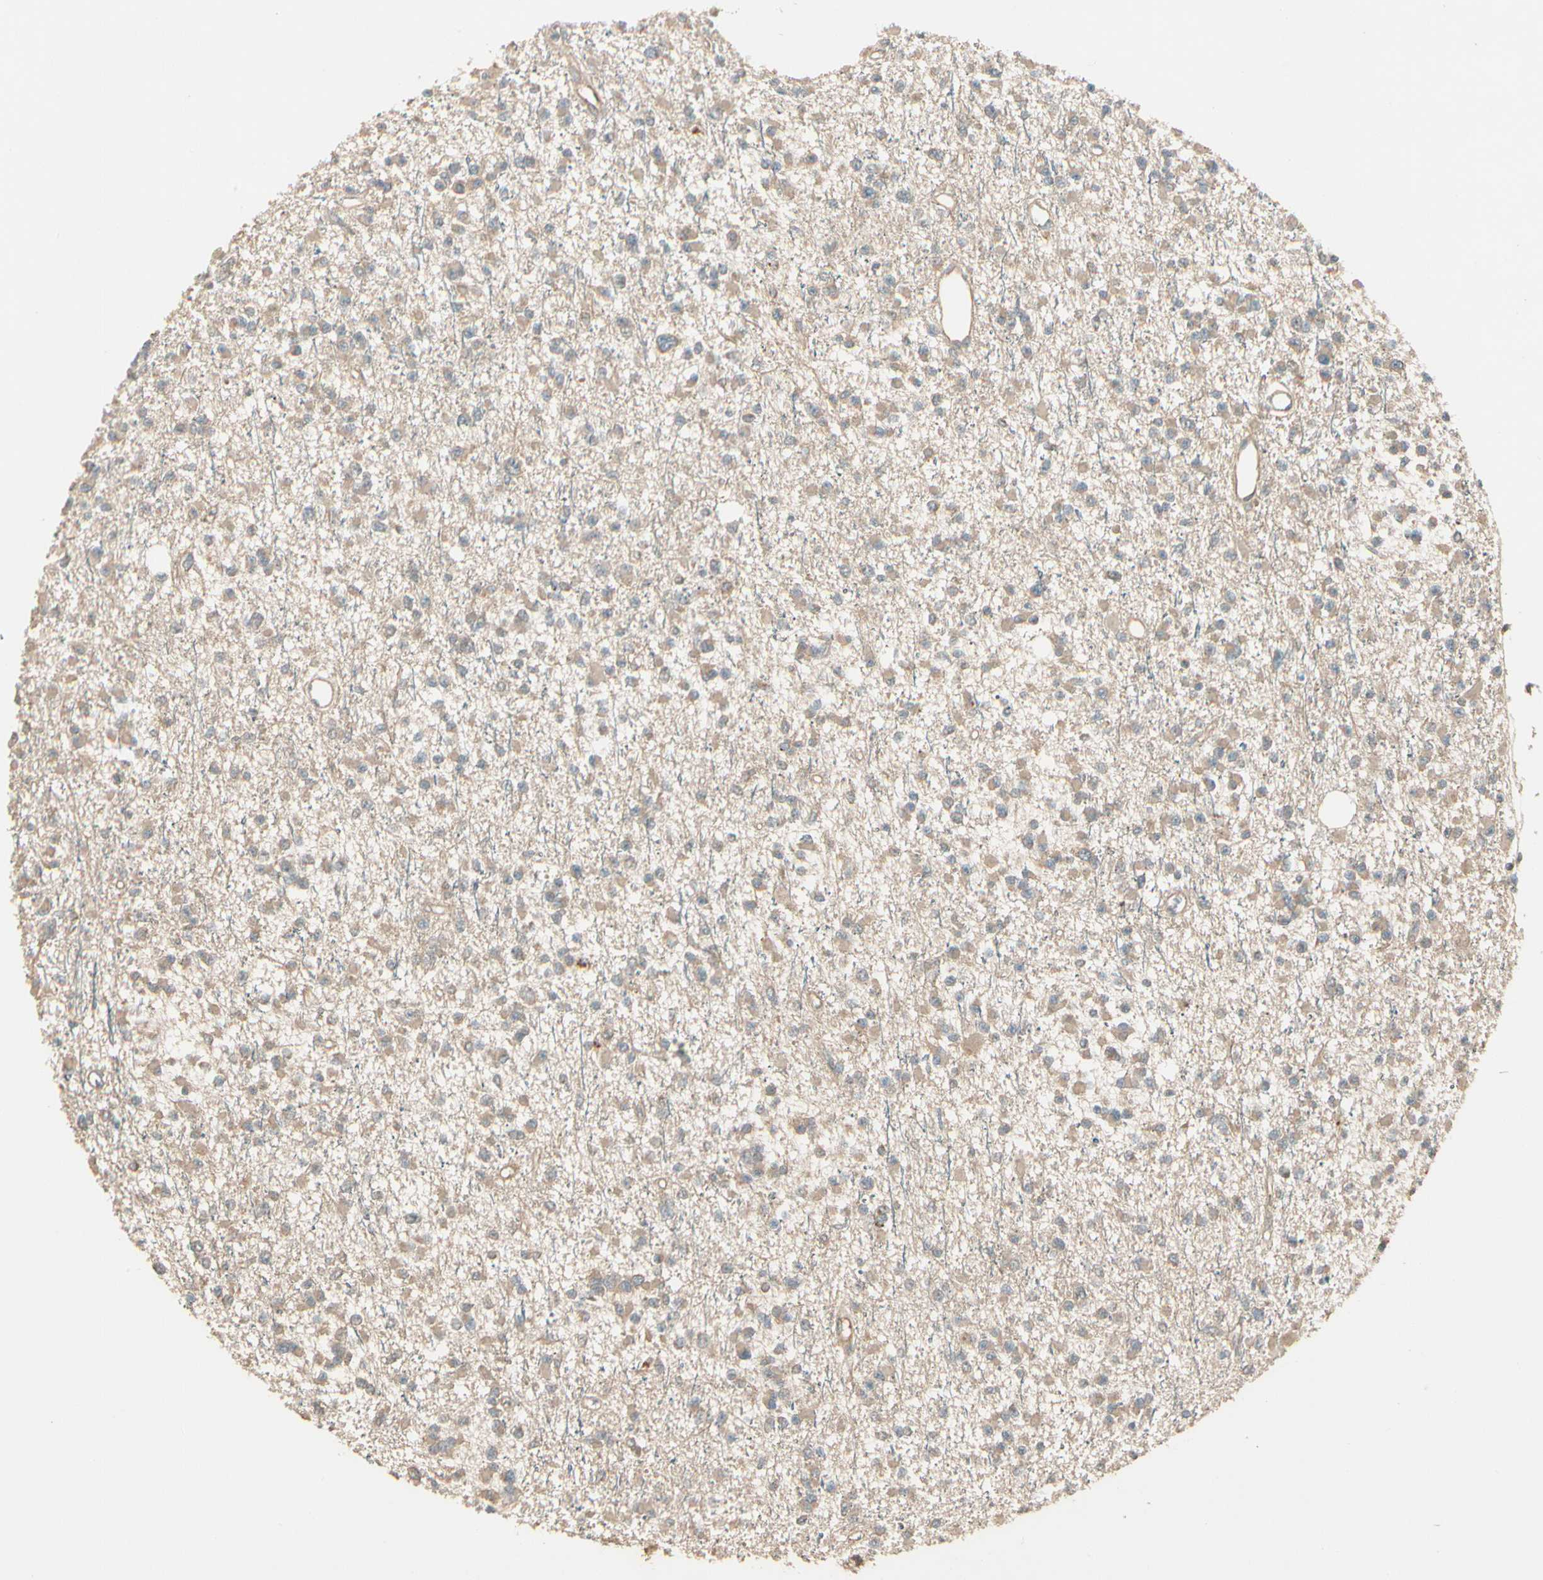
{"staining": {"intensity": "weak", "quantity": ">75%", "location": "cytoplasmic/membranous"}, "tissue": "glioma", "cell_type": "Tumor cells", "image_type": "cancer", "snomed": [{"axis": "morphology", "description": "Glioma, malignant, Low grade"}, {"axis": "topography", "description": "Brain"}], "caption": "The histopathology image reveals immunohistochemical staining of low-grade glioma (malignant). There is weak cytoplasmic/membranous staining is identified in approximately >75% of tumor cells.", "gene": "ACVR1", "patient": {"sex": "female", "age": 22}}